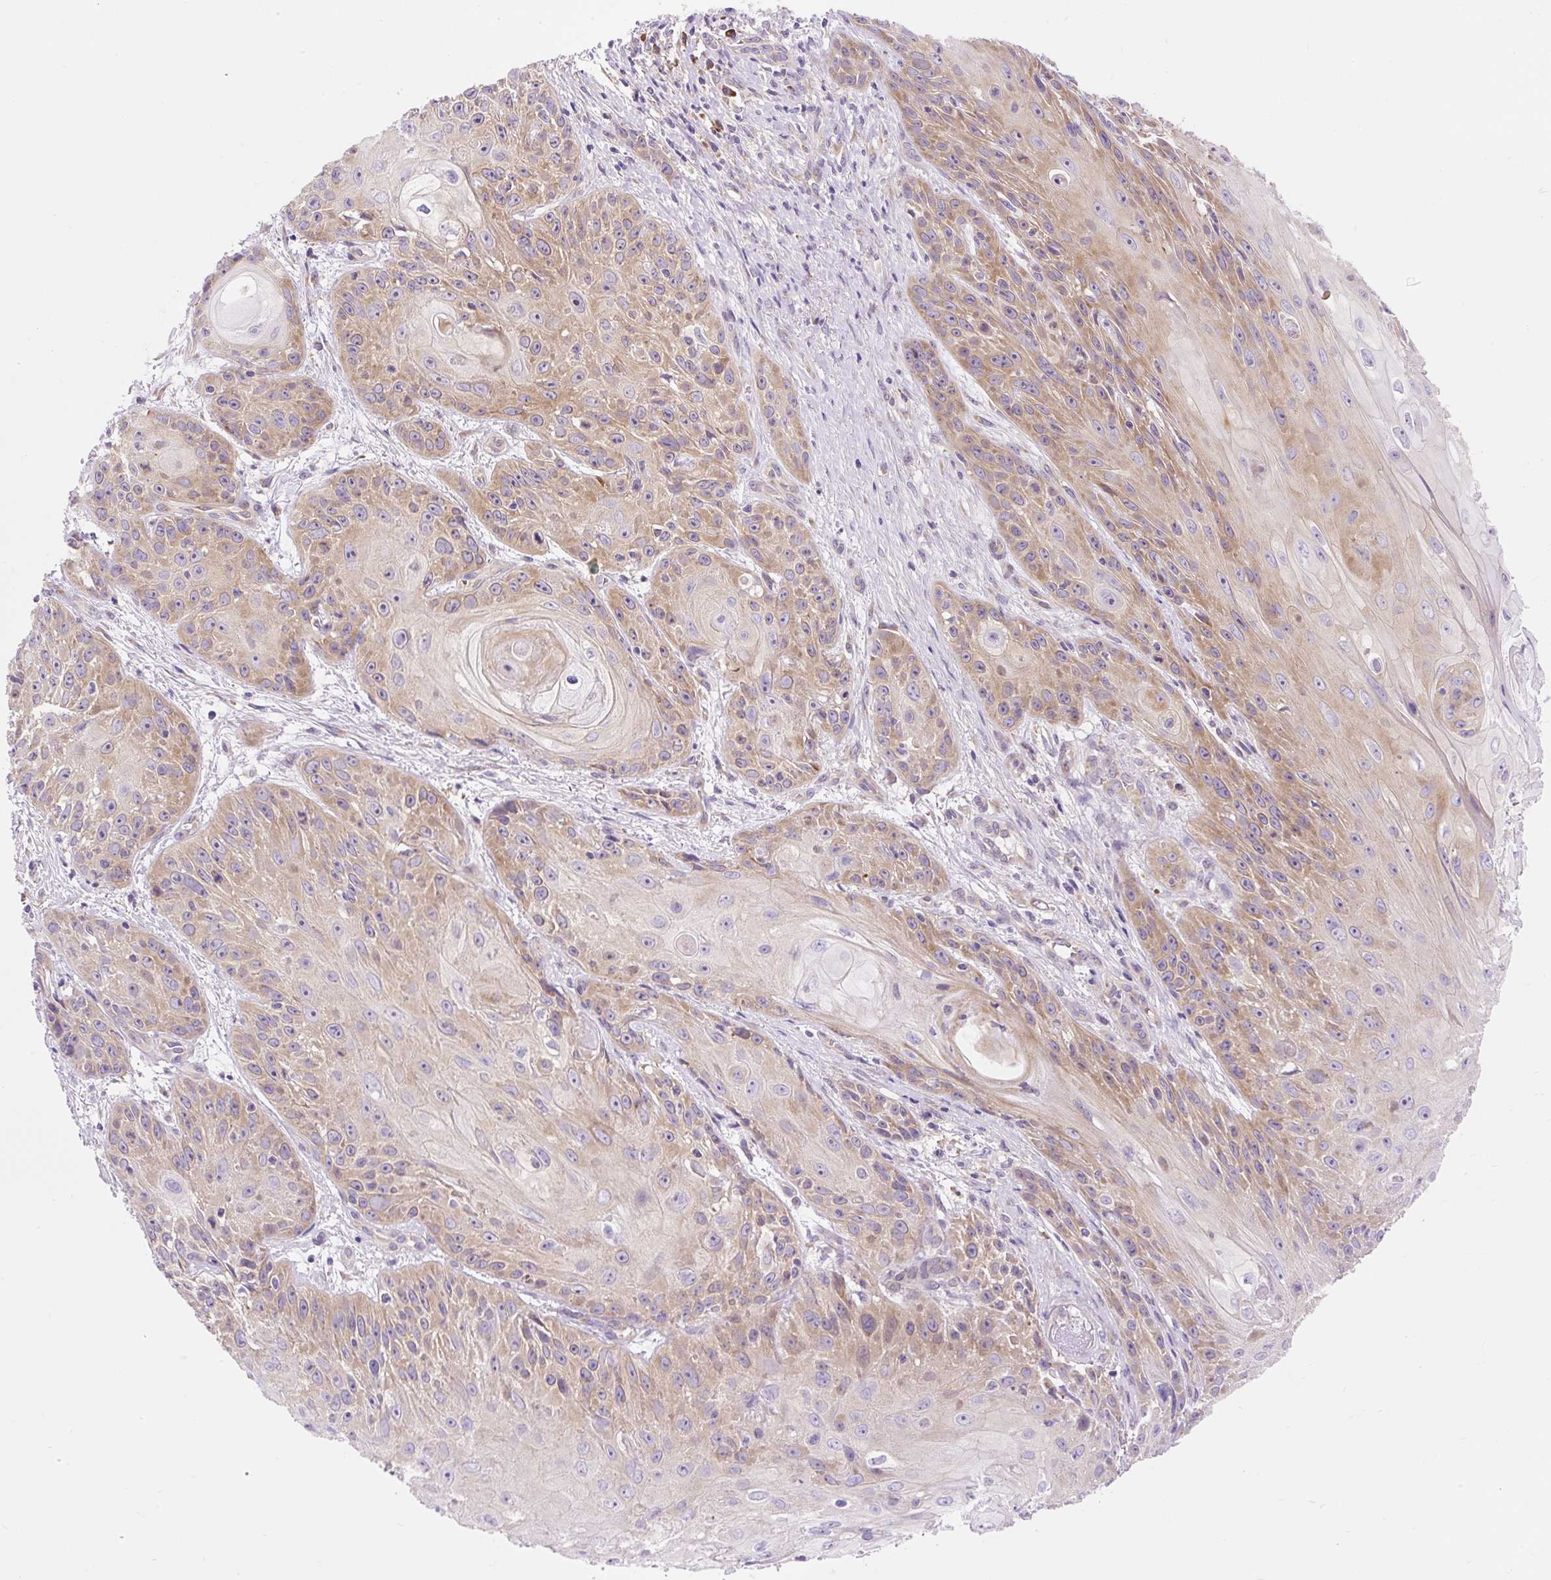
{"staining": {"intensity": "moderate", "quantity": "25%-75%", "location": "cytoplasmic/membranous"}, "tissue": "skin cancer", "cell_type": "Tumor cells", "image_type": "cancer", "snomed": [{"axis": "morphology", "description": "Squamous cell carcinoma, NOS"}, {"axis": "topography", "description": "Skin"}, {"axis": "topography", "description": "Vulva"}], "caption": "Human skin squamous cell carcinoma stained with a brown dye demonstrates moderate cytoplasmic/membranous positive staining in approximately 25%-75% of tumor cells.", "gene": "GPR45", "patient": {"sex": "female", "age": 76}}